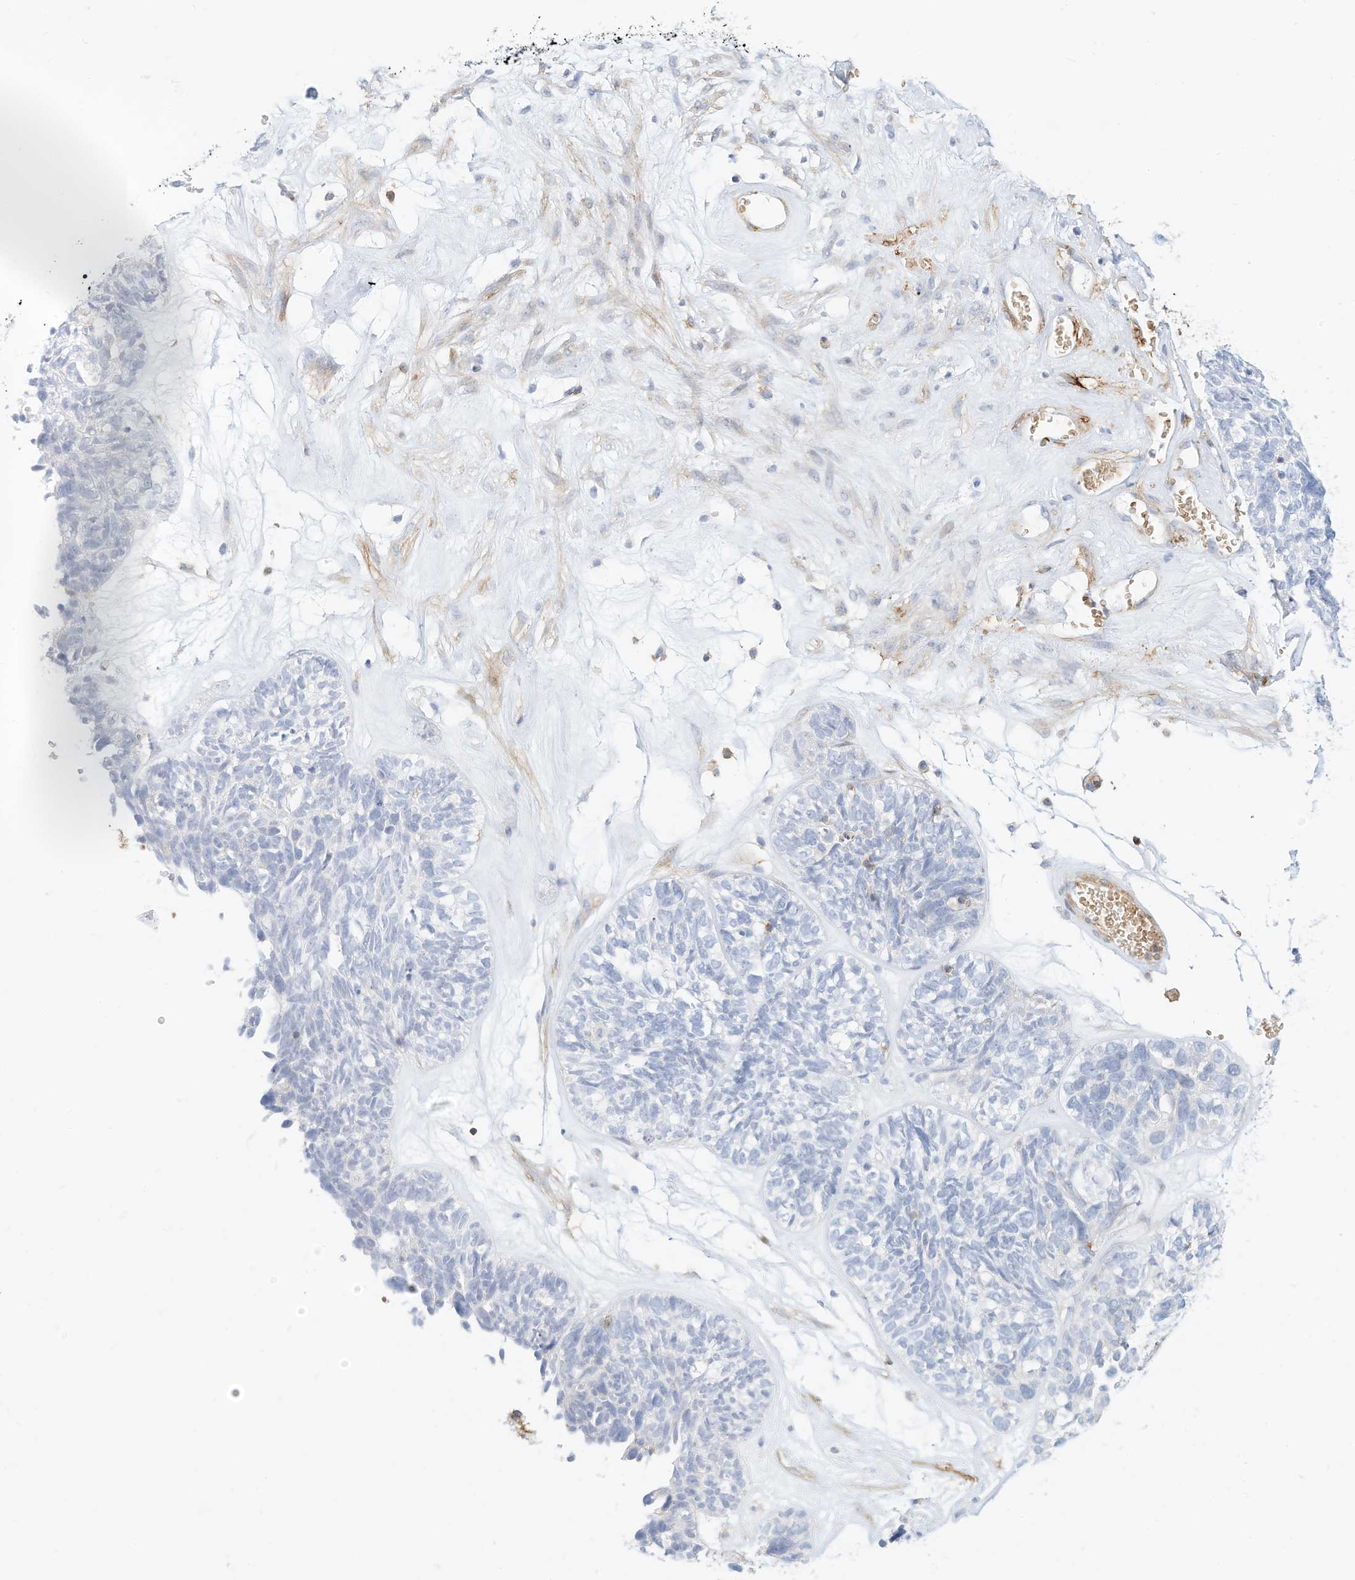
{"staining": {"intensity": "negative", "quantity": "none", "location": "none"}, "tissue": "ovarian cancer", "cell_type": "Tumor cells", "image_type": "cancer", "snomed": [{"axis": "morphology", "description": "Cystadenocarcinoma, serous, NOS"}, {"axis": "topography", "description": "Ovary"}], "caption": "An immunohistochemistry (IHC) photomicrograph of ovarian serous cystadenocarcinoma is shown. There is no staining in tumor cells of ovarian serous cystadenocarcinoma.", "gene": "TXNDC9", "patient": {"sex": "female", "age": 79}}